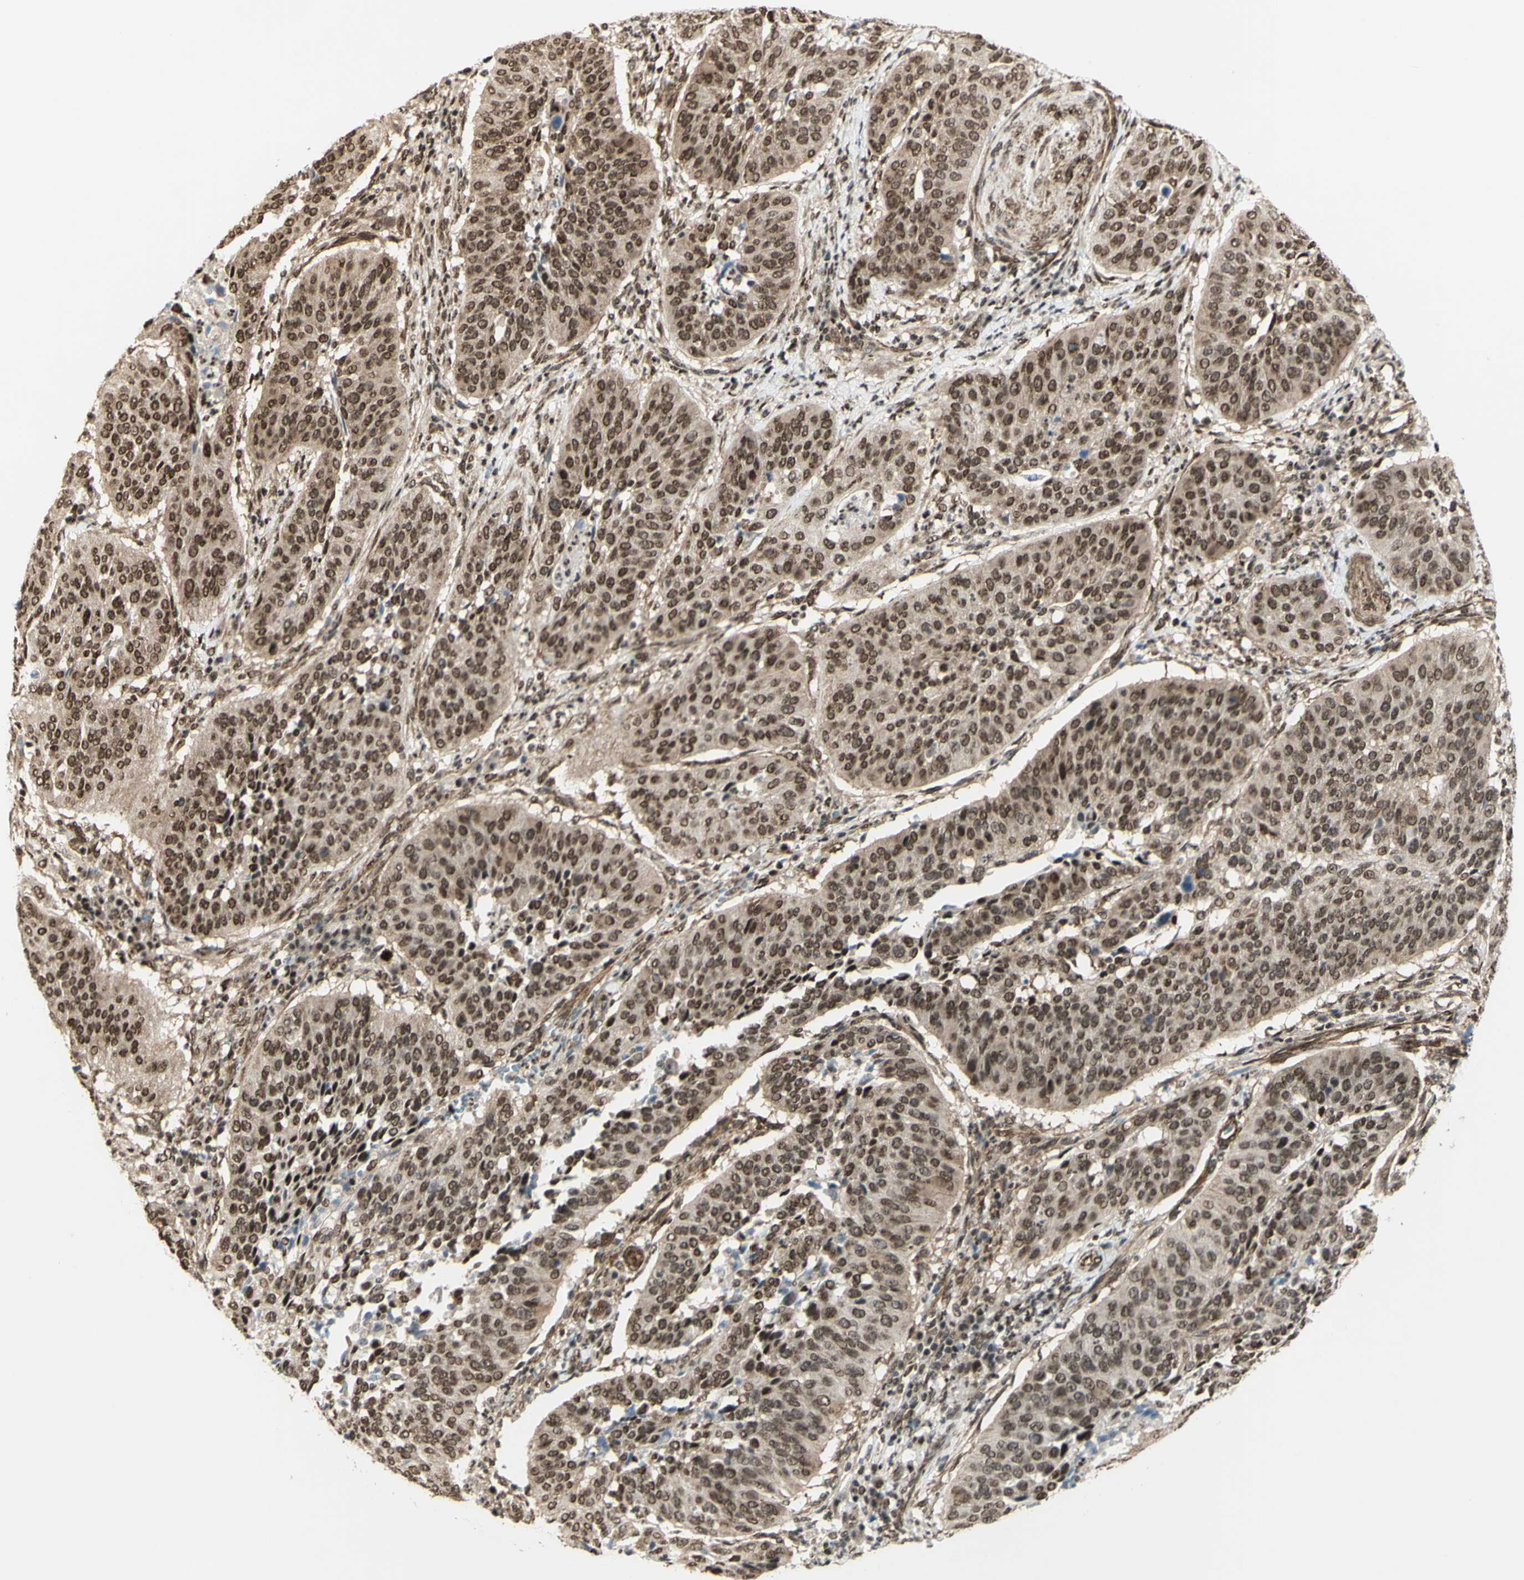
{"staining": {"intensity": "moderate", "quantity": ">75%", "location": "nuclear"}, "tissue": "cervical cancer", "cell_type": "Tumor cells", "image_type": "cancer", "snomed": [{"axis": "morphology", "description": "Normal tissue, NOS"}, {"axis": "morphology", "description": "Squamous cell carcinoma, NOS"}, {"axis": "topography", "description": "Cervix"}], "caption": "Cervical squamous cell carcinoma tissue reveals moderate nuclear staining in about >75% of tumor cells, visualized by immunohistochemistry. (Brightfield microscopy of DAB IHC at high magnification).", "gene": "ZMYM6", "patient": {"sex": "female", "age": 39}}